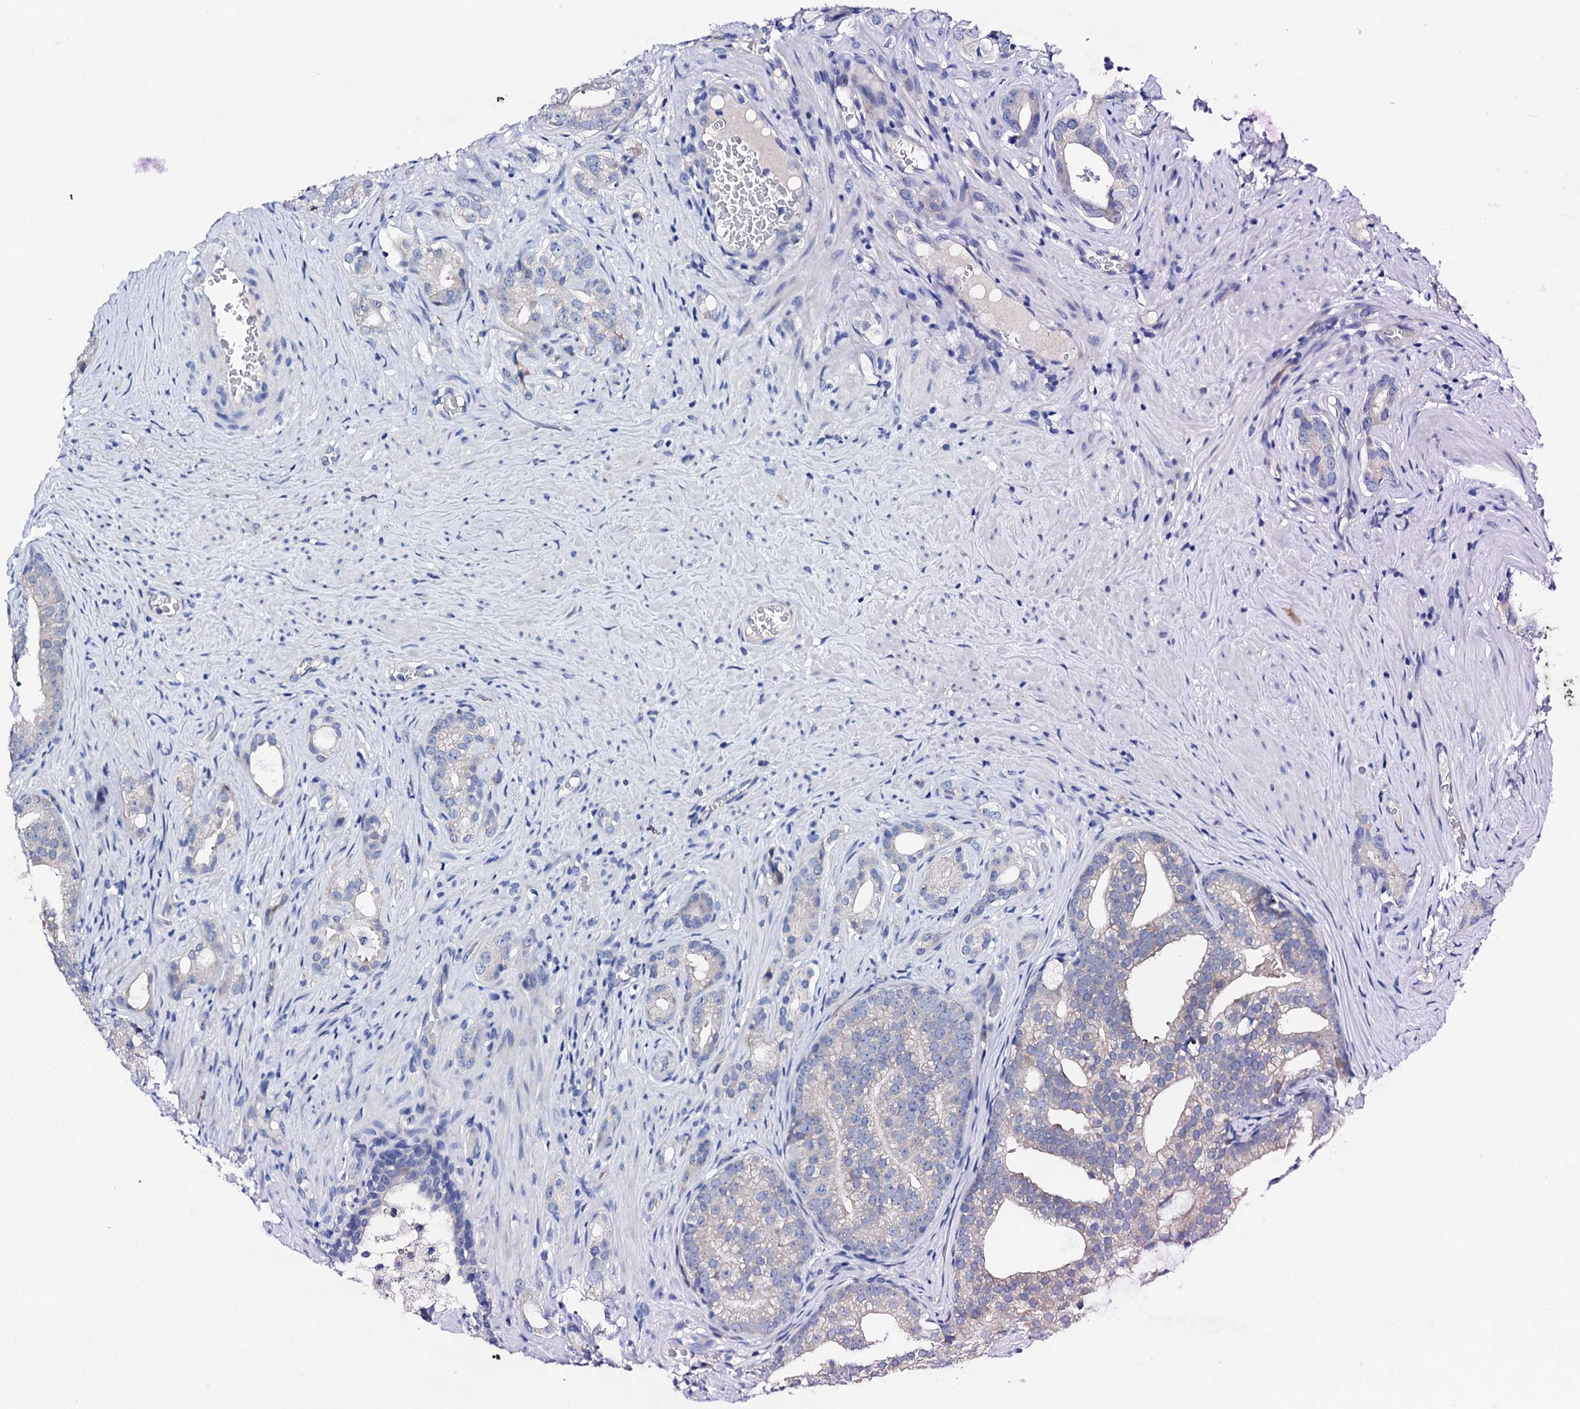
{"staining": {"intensity": "negative", "quantity": "none", "location": "none"}, "tissue": "prostate cancer", "cell_type": "Tumor cells", "image_type": "cancer", "snomed": [{"axis": "morphology", "description": "Adenocarcinoma, Low grade"}, {"axis": "topography", "description": "Prostate"}], "caption": "Tumor cells show no significant expression in adenocarcinoma (low-grade) (prostate).", "gene": "TRDN", "patient": {"sex": "male", "age": 71}}